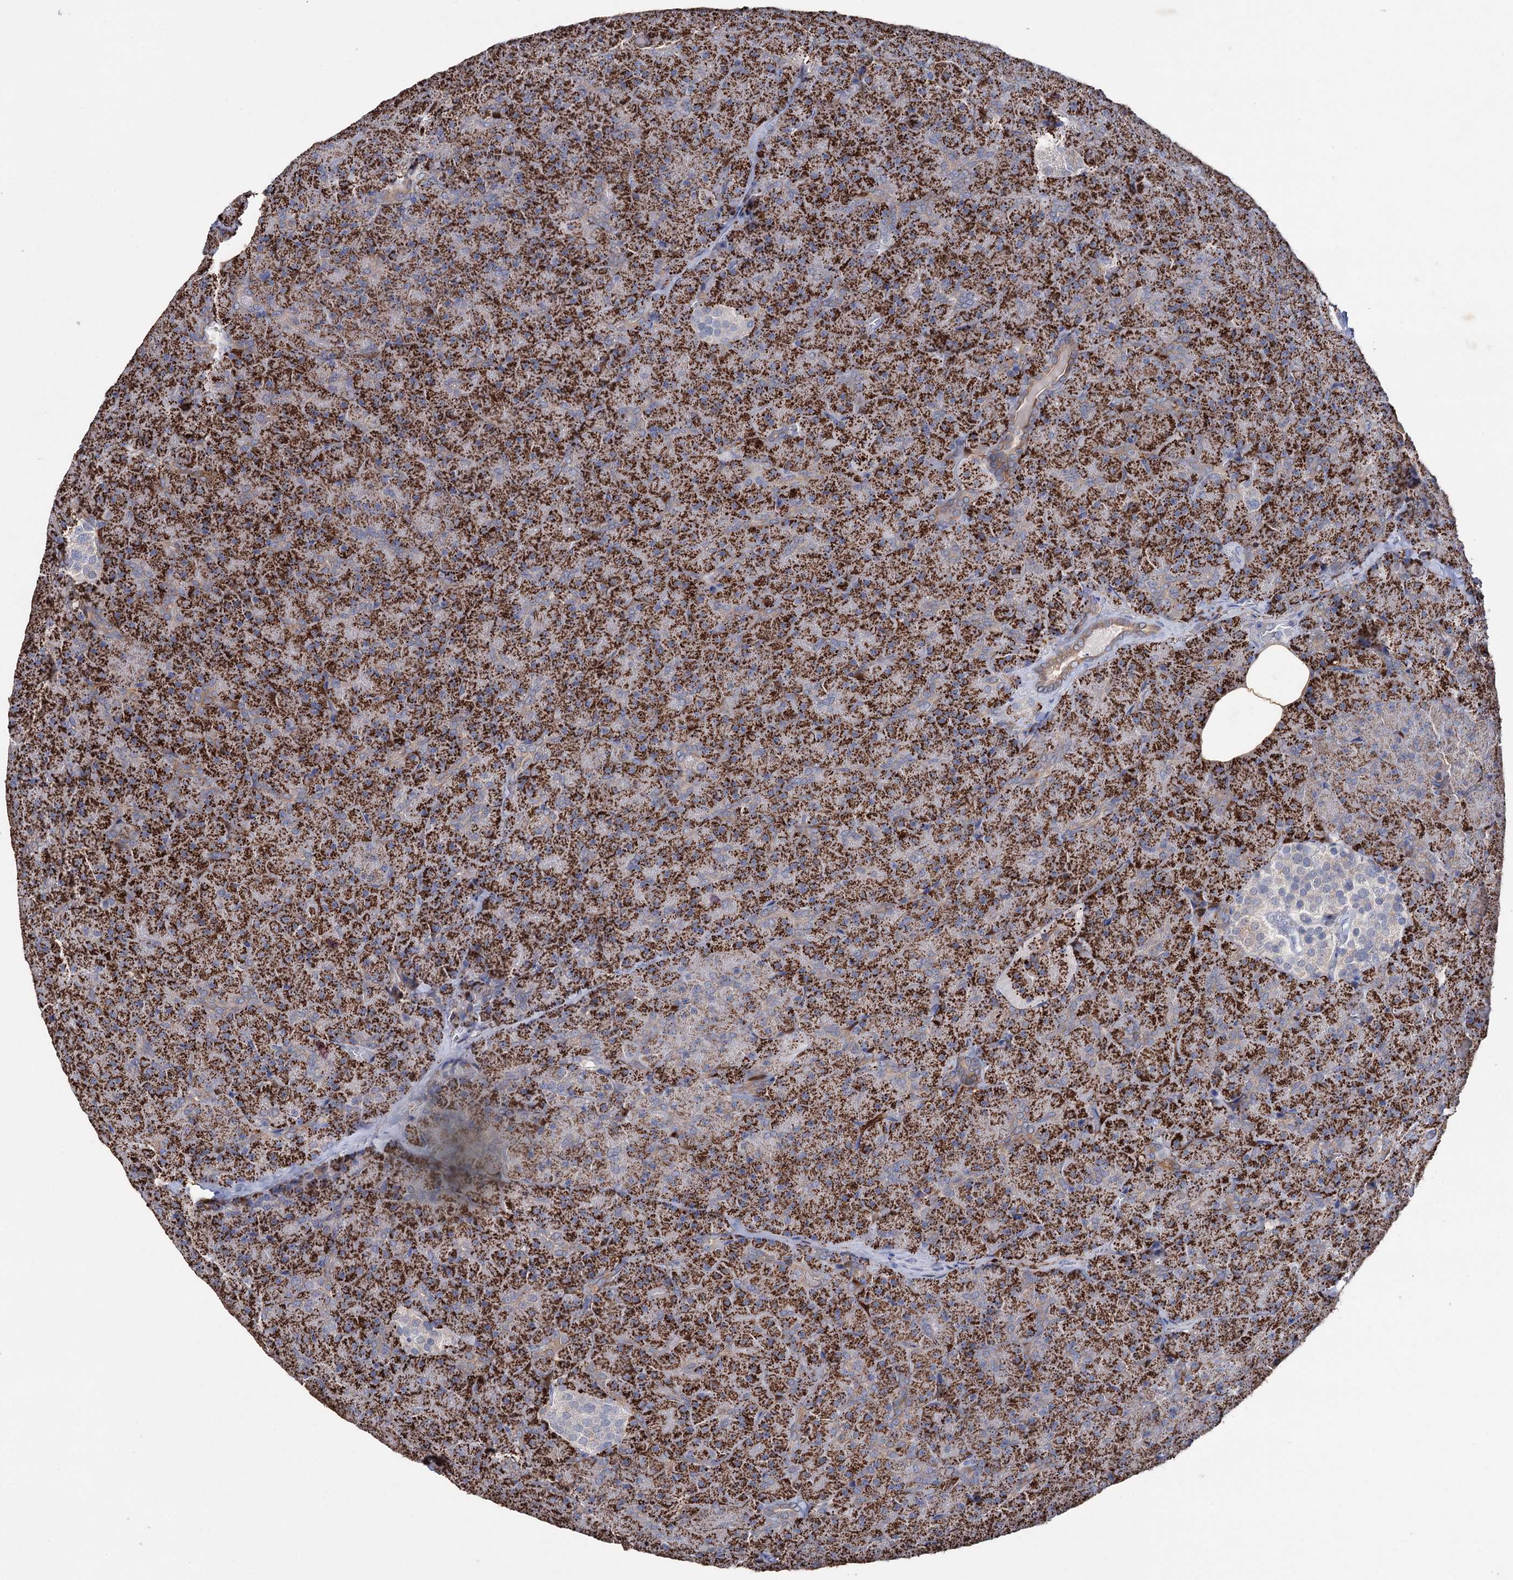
{"staining": {"intensity": "strong", "quantity": ">75%", "location": "cytoplasmic/membranous"}, "tissue": "pancreas", "cell_type": "Exocrine glandular cells", "image_type": "normal", "snomed": [{"axis": "morphology", "description": "Normal tissue, NOS"}, {"axis": "topography", "description": "Pancreas"}], "caption": "Immunohistochemistry micrograph of normal pancreas stained for a protein (brown), which demonstrates high levels of strong cytoplasmic/membranous expression in approximately >75% of exocrine glandular cells.", "gene": "LYZL4", "patient": {"sex": "male", "age": 36}}